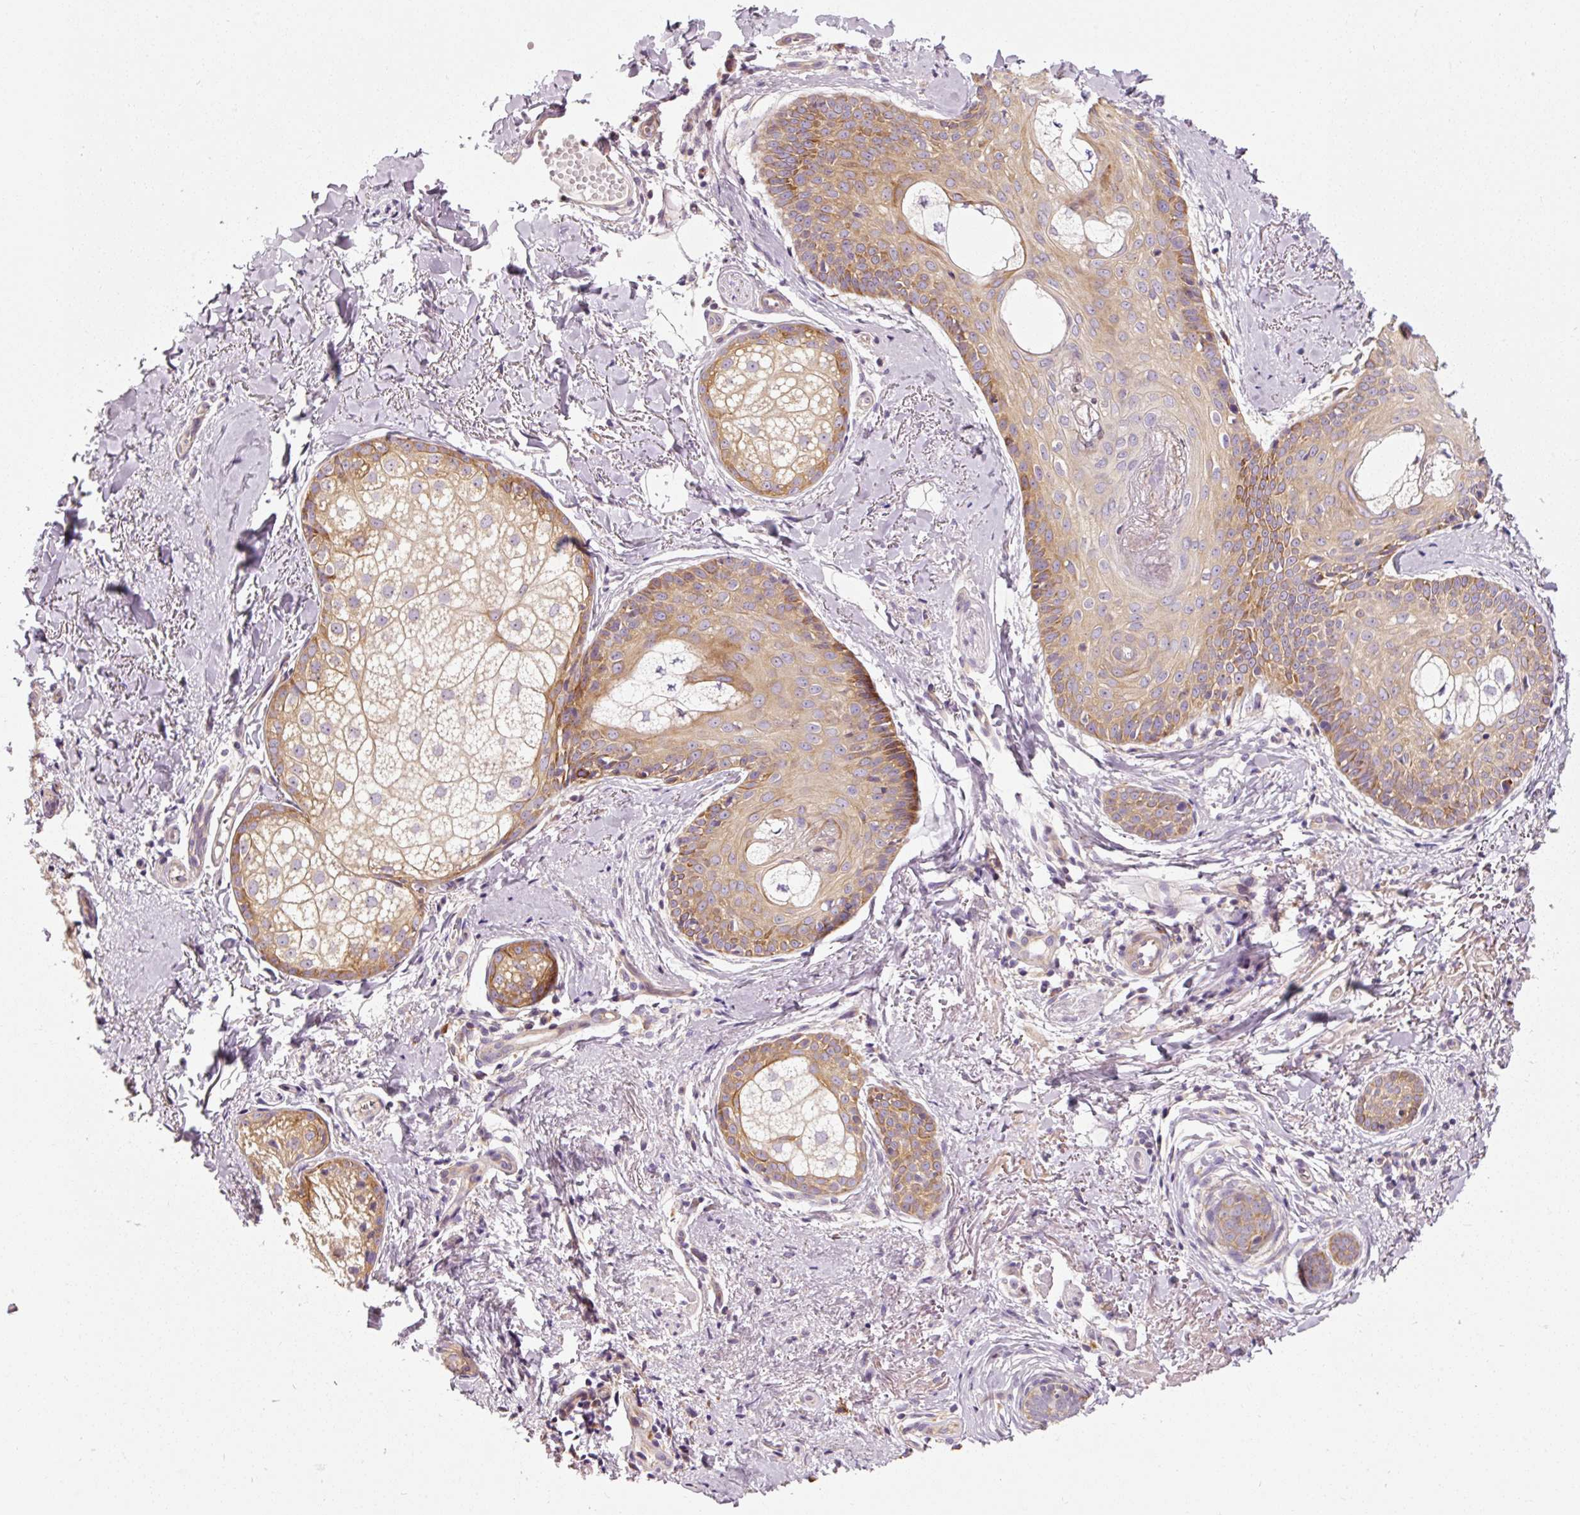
{"staining": {"intensity": "weak", "quantity": ">75%", "location": "cytoplasmic/membranous"}, "tissue": "skin cancer", "cell_type": "Tumor cells", "image_type": "cancer", "snomed": [{"axis": "morphology", "description": "Basal cell carcinoma"}, {"axis": "topography", "description": "Skin"}], "caption": "The immunohistochemical stain labels weak cytoplasmic/membranous expression in tumor cells of skin basal cell carcinoma tissue. Using DAB (3,3'-diaminobenzidine) (brown) and hematoxylin (blue) stains, captured at high magnification using brightfield microscopy.", "gene": "RPL10A", "patient": {"sex": "female", "age": 60}}